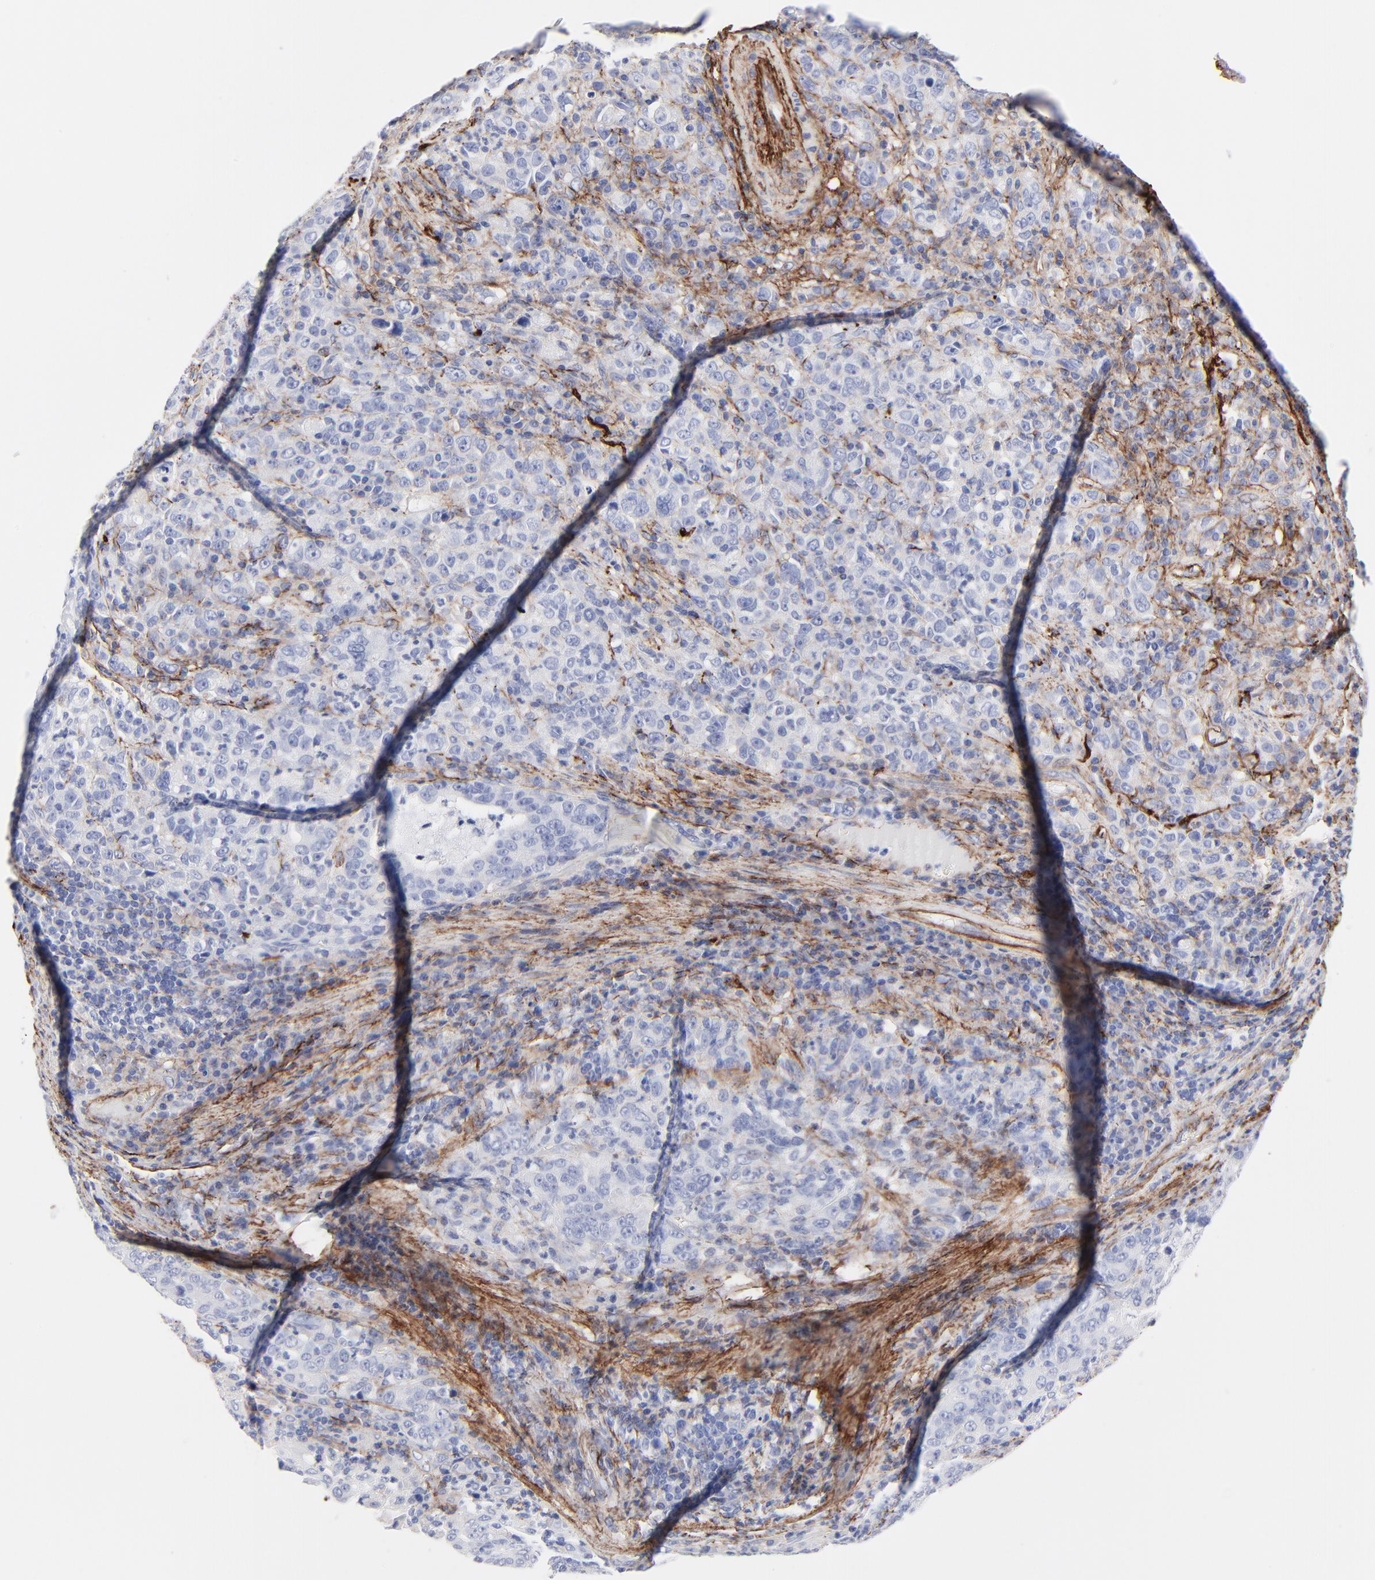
{"staining": {"intensity": "negative", "quantity": "none", "location": "none"}, "tissue": "stomach cancer", "cell_type": "Tumor cells", "image_type": "cancer", "snomed": [{"axis": "morphology", "description": "Adenocarcinoma, NOS"}, {"axis": "topography", "description": "Stomach, upper"}], "caption": "Stomach cancer stained for a protein using immunohistochemistry (IHC) shows no positivity tumor cells.", "gene": "FBLN2", "patient": {"sex": "female", "age": 50}}